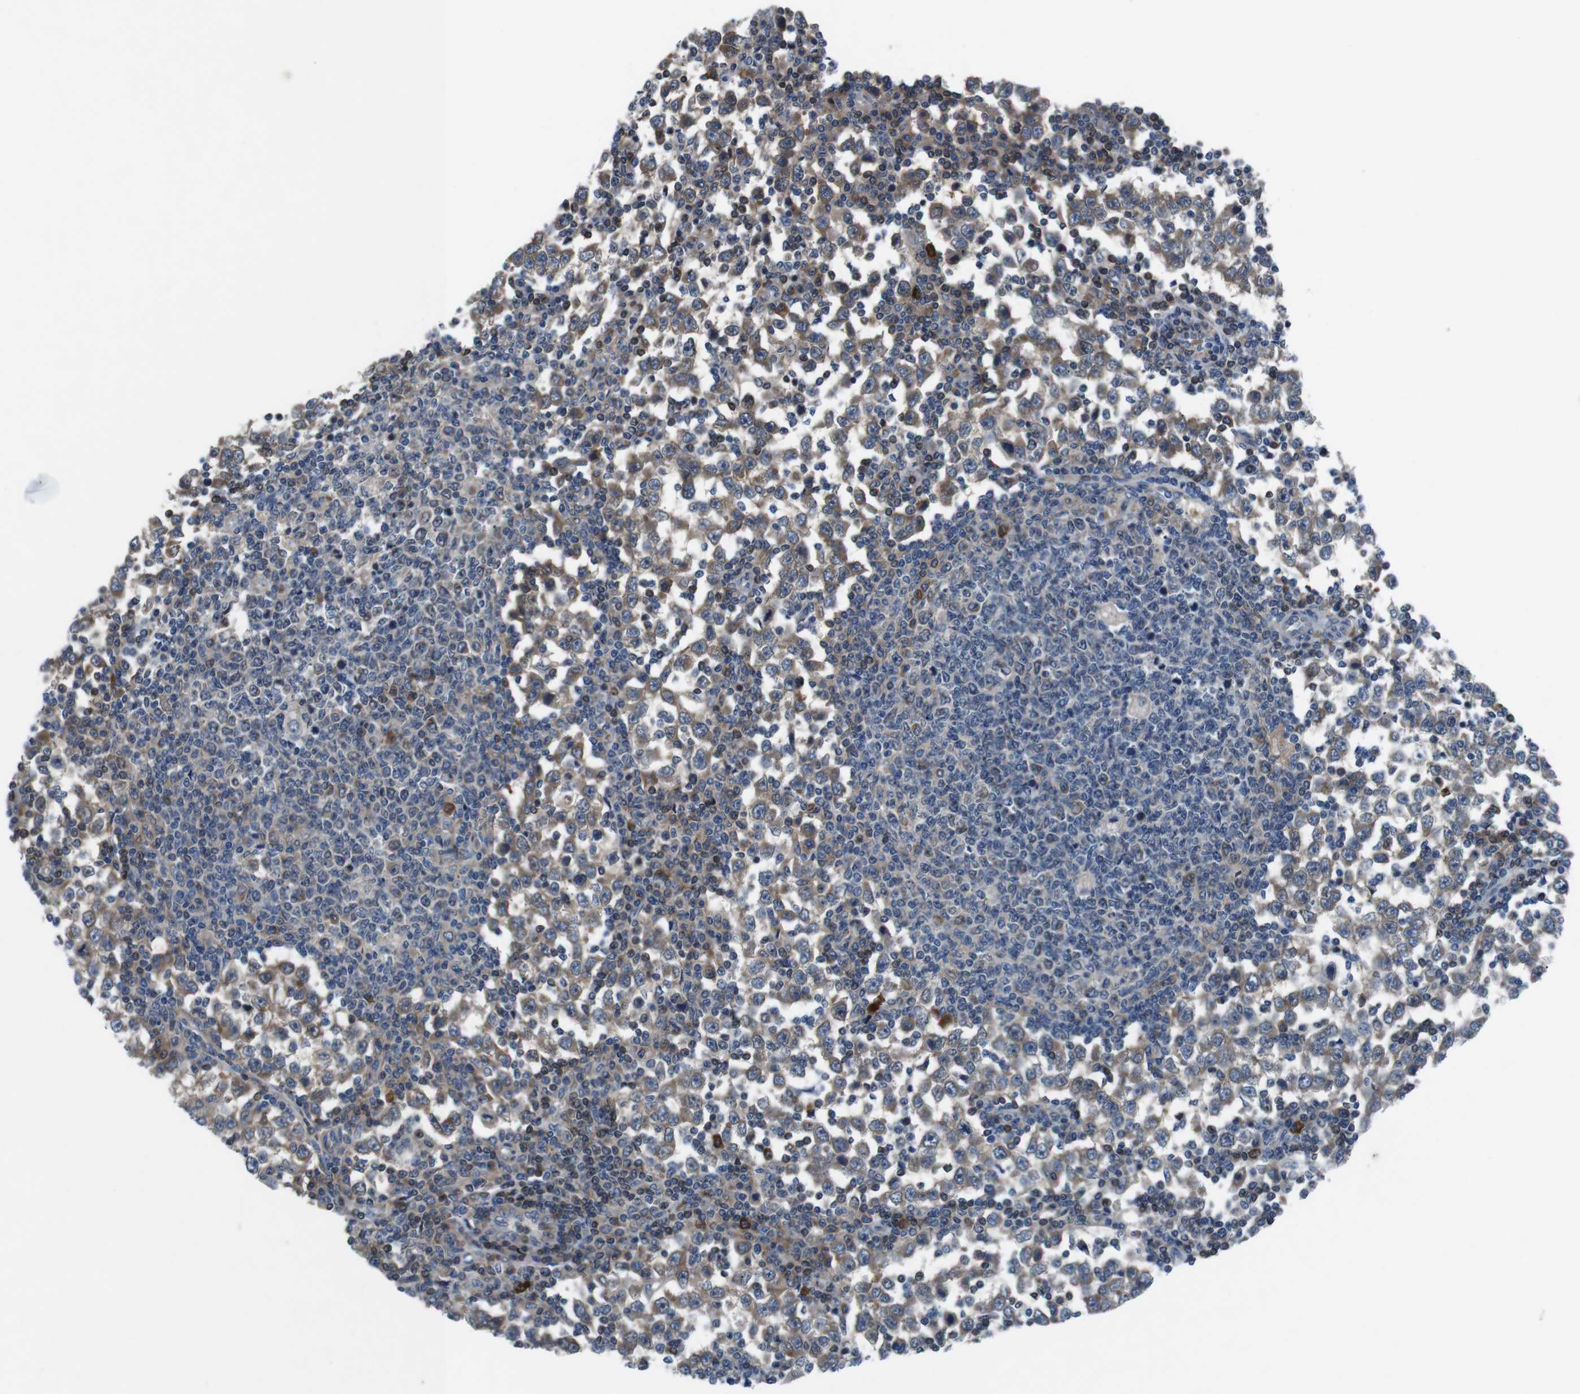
{"staining": {"intensity": "moderate", "quantity": ">75%", "location": "cytoplasmic/membranous"}, "tissue": "testis cancer", "cell_type": "Tumor cells", "image_type": "cancer", "snomed": [{"axis": "morphology", "description": "Seminoma, NOS"}, {"axis": "topography", "description": "Testis"}], "caption": "Immunohistochemistry of human testis cancer (seminoma) demonstrates medium levels of moderate cytoplasmic/membranous positivity in about >75% of tumor cells.", "gene": "JAK1", "patient": {"sex": "male", "age": 65}}